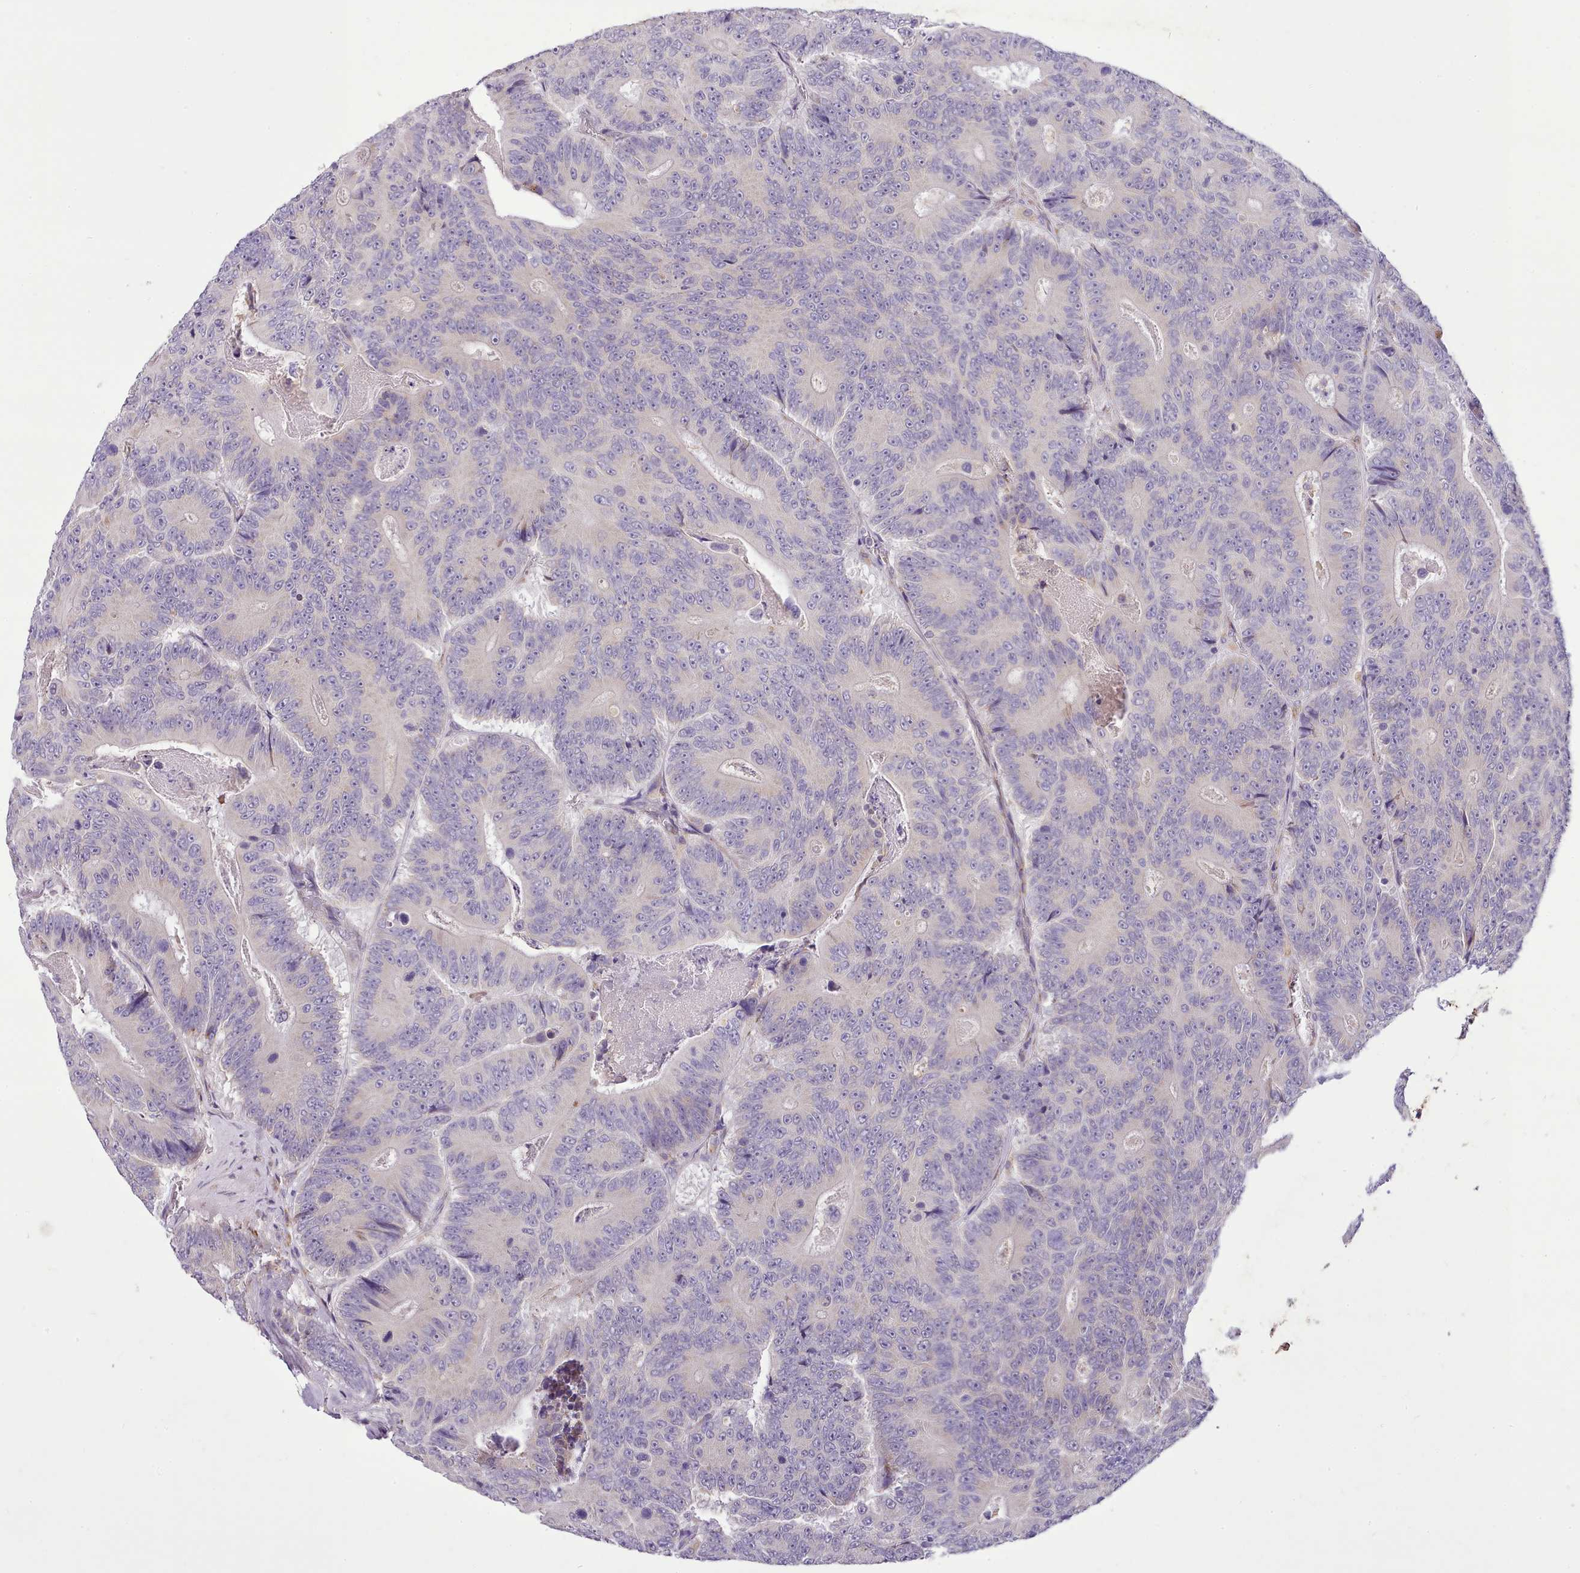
{"staining": {"intensity": "negative", "quantity": "none", "location": "none"}, "tissue": "colorectal cancer", "cell_type": "Tumor cells", "image_type": "cancer", "snomed": [{"axis": "morphology", "description": "Adenocarcinoma, NOS"}, {"axis": "topography", "description": "Colon"}], "caption": "The micrograph exhibits no significant expression in tumor cells of adenocarcinoma (colorectal). (Immunohistochemistry, brightfield microscopy, high magnification).", "gene": "FAM83E", "patient": {"sex": "male", "age": 83}}